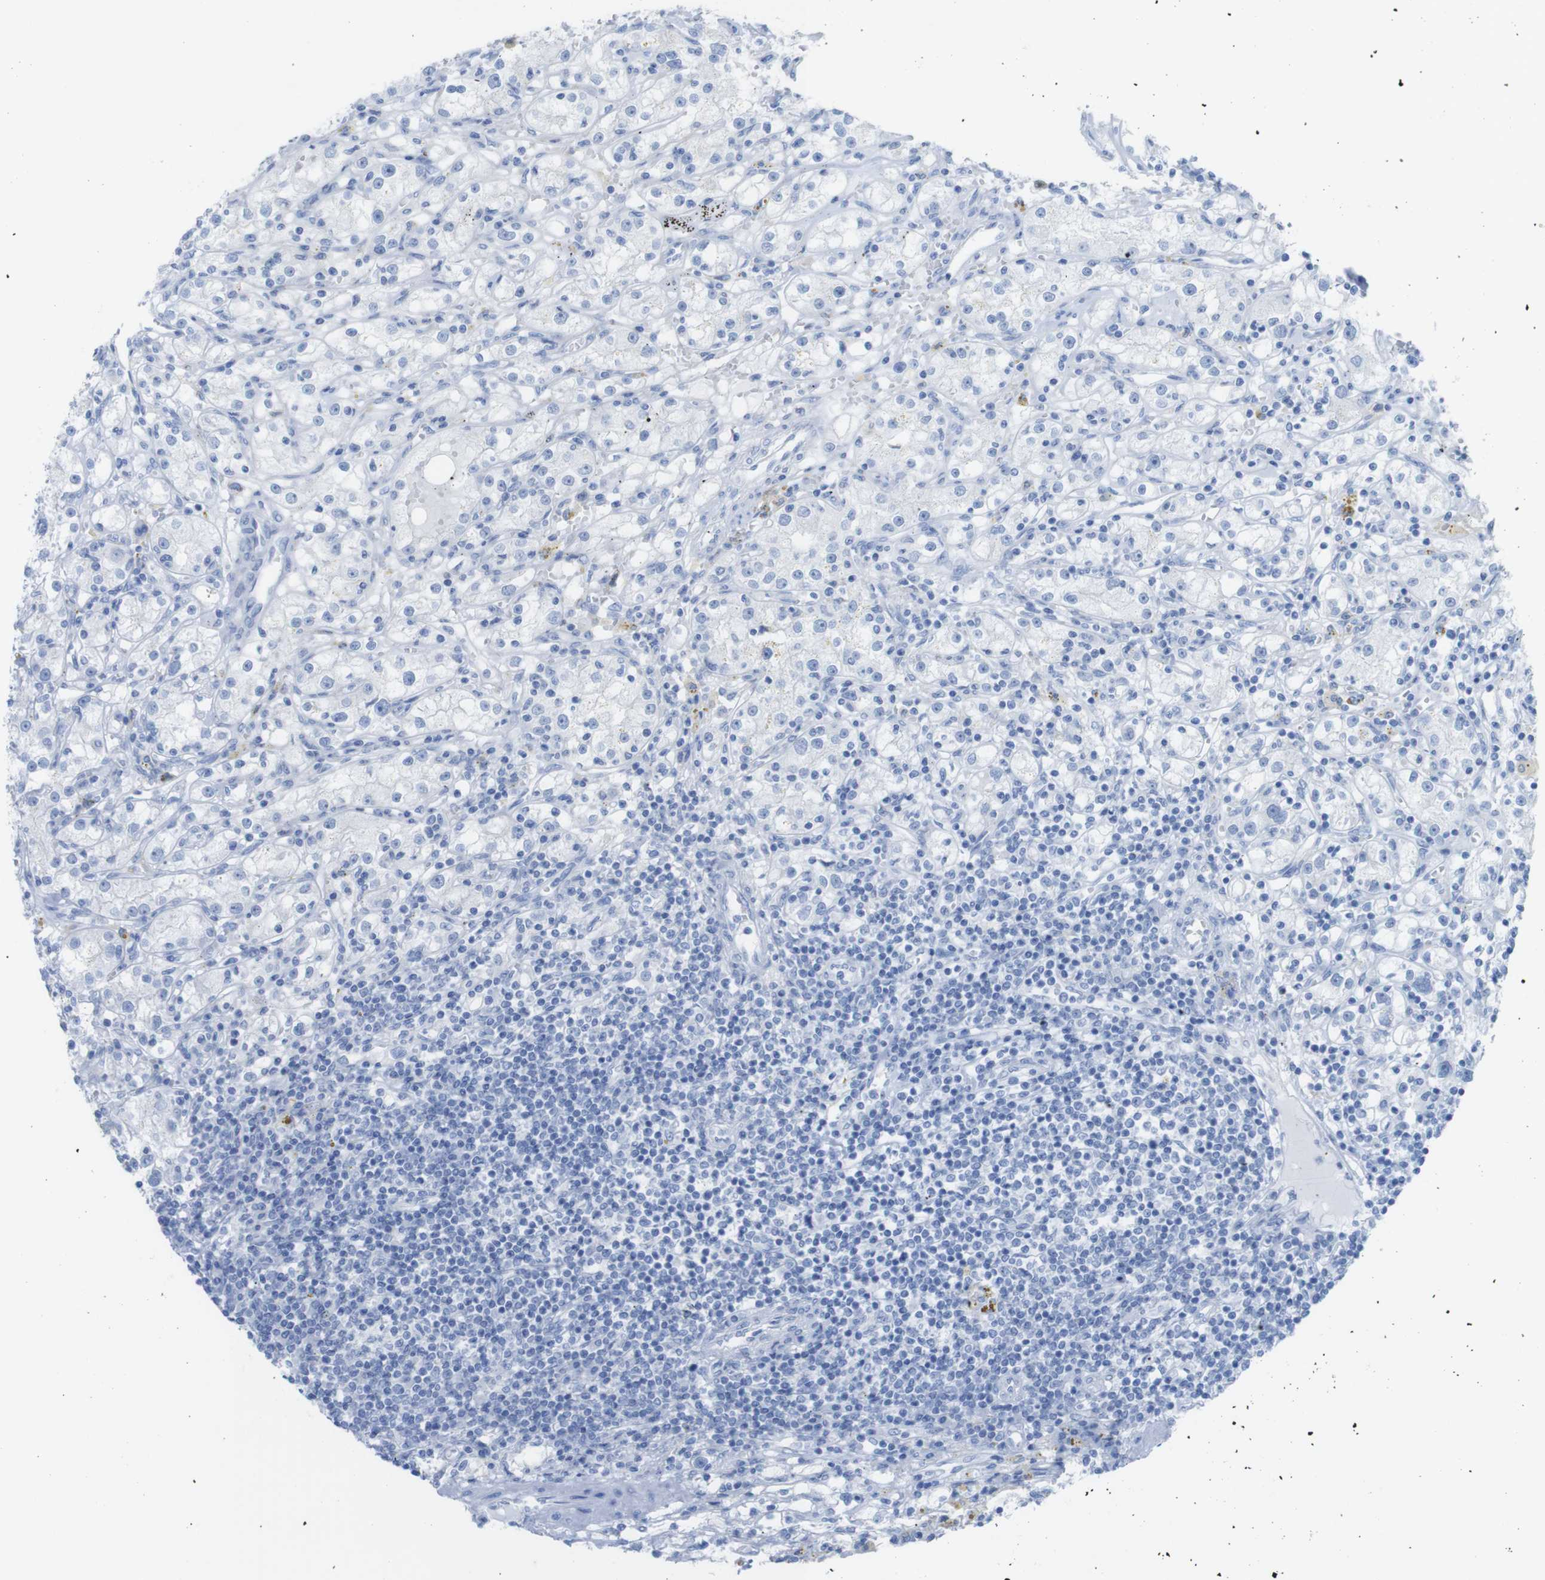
{"staining": {"intensity": "negative", "quantity": "none", "location": "none"}, "tissue": "renal cancer", "cell_type": "Tumor cells", "image_type": "cancer", "snomed": [{"axis": "morphology", "description": "Adenocarcinoma, NOS"}, {"axis": "topography", "description": "Kidney"}], "caption": "Immunohistochemistry (IHC) micrograph of neoplastic tissue: renal cancer stained with DAB shows no significant protein staining in tumor cells.", "gene": "MYH7", "patient": {"sex": "male", "age": 56}}